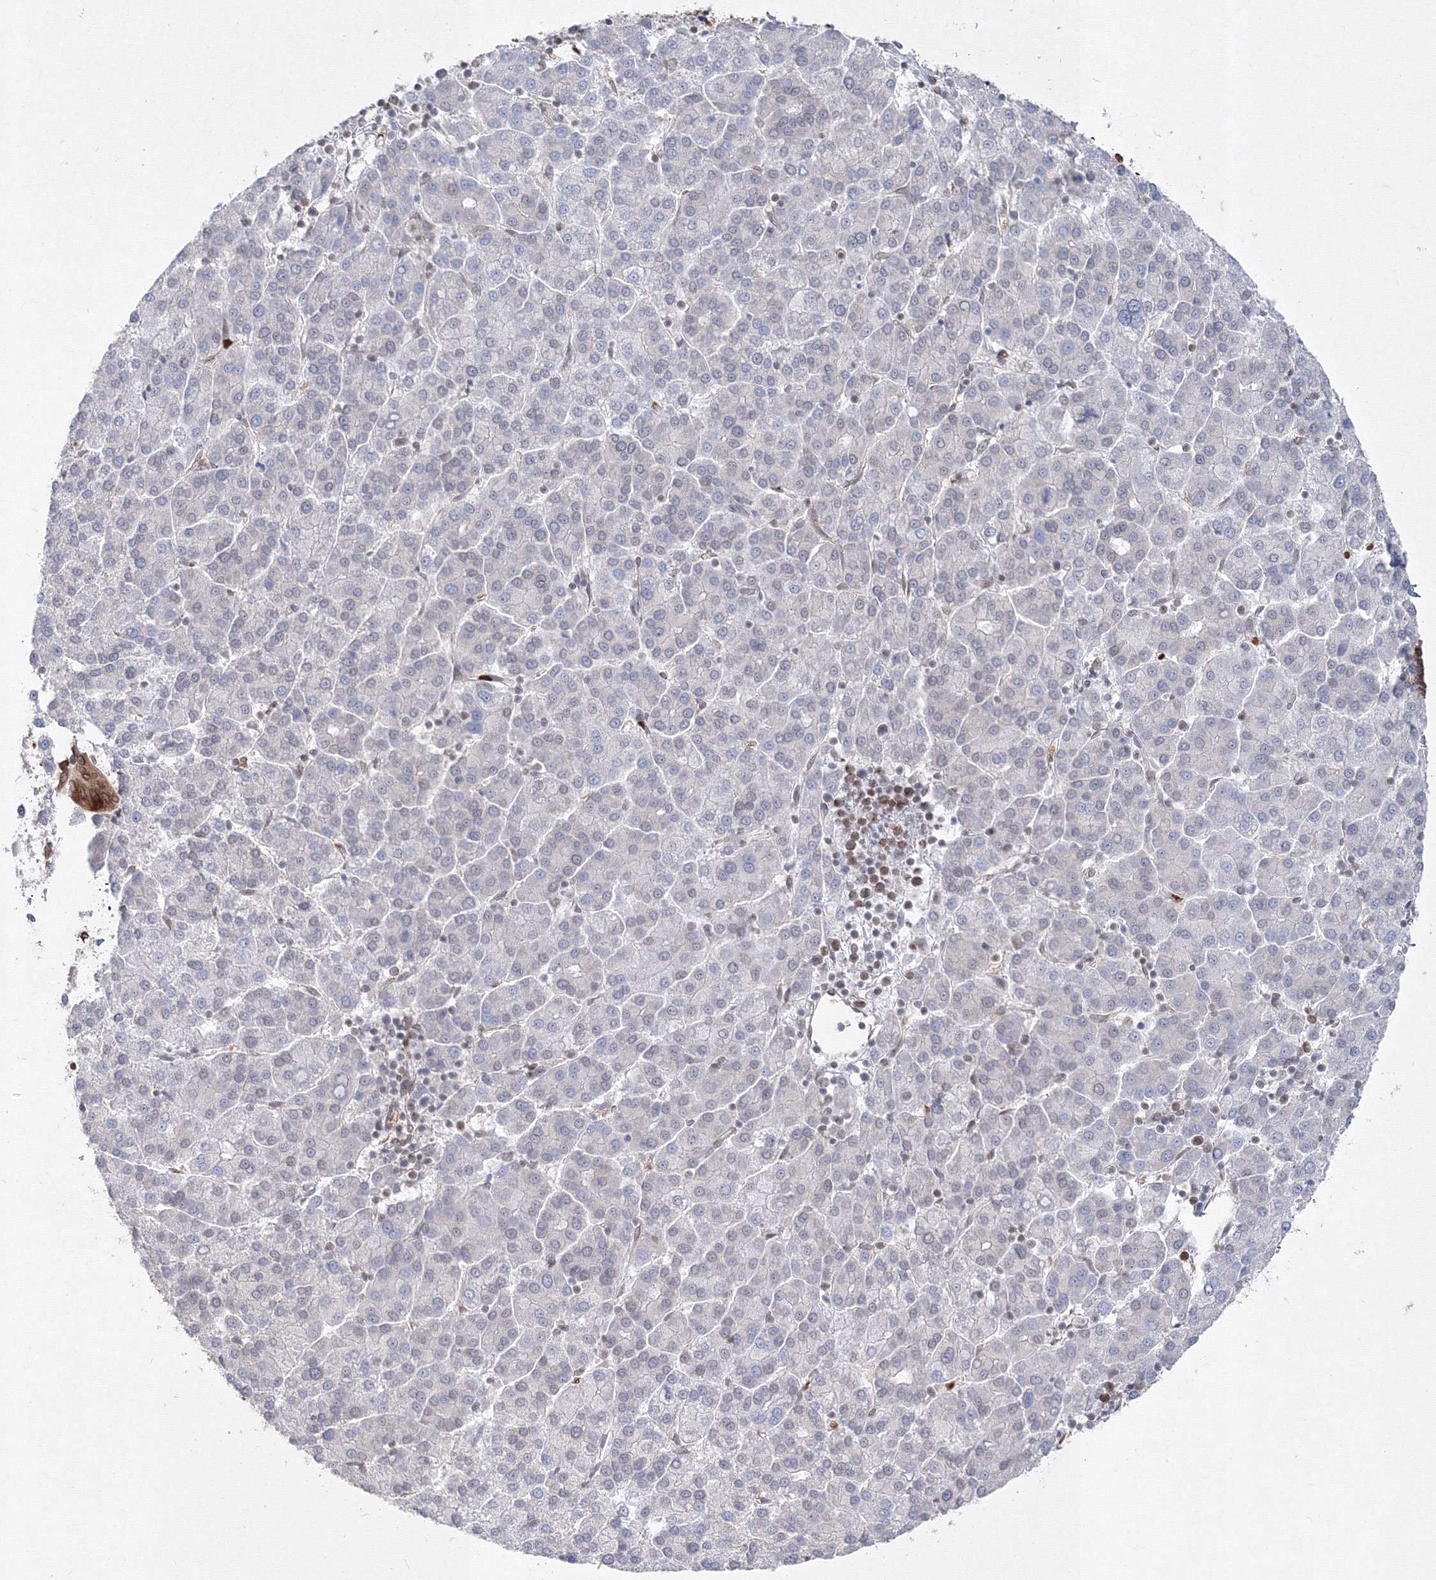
{"staining": {"intensity": "negative", "quantity": "none", "location": "none"}, "tissue": "liver cancer", "cell_type": "Tumor cells", "image_type": "cancer", "snomed": [{"axis": "morphology", "description": "Carcinoma, Hepatocellular, NOS"}, {"axis": "topography", "description": "Liver"}], "caption": "IHC of human liver hepatocellular carcinoma shows no expression in tumor cells.", "gene": "DNAJB2", "patient": {"sex": "female", "age": 58}}